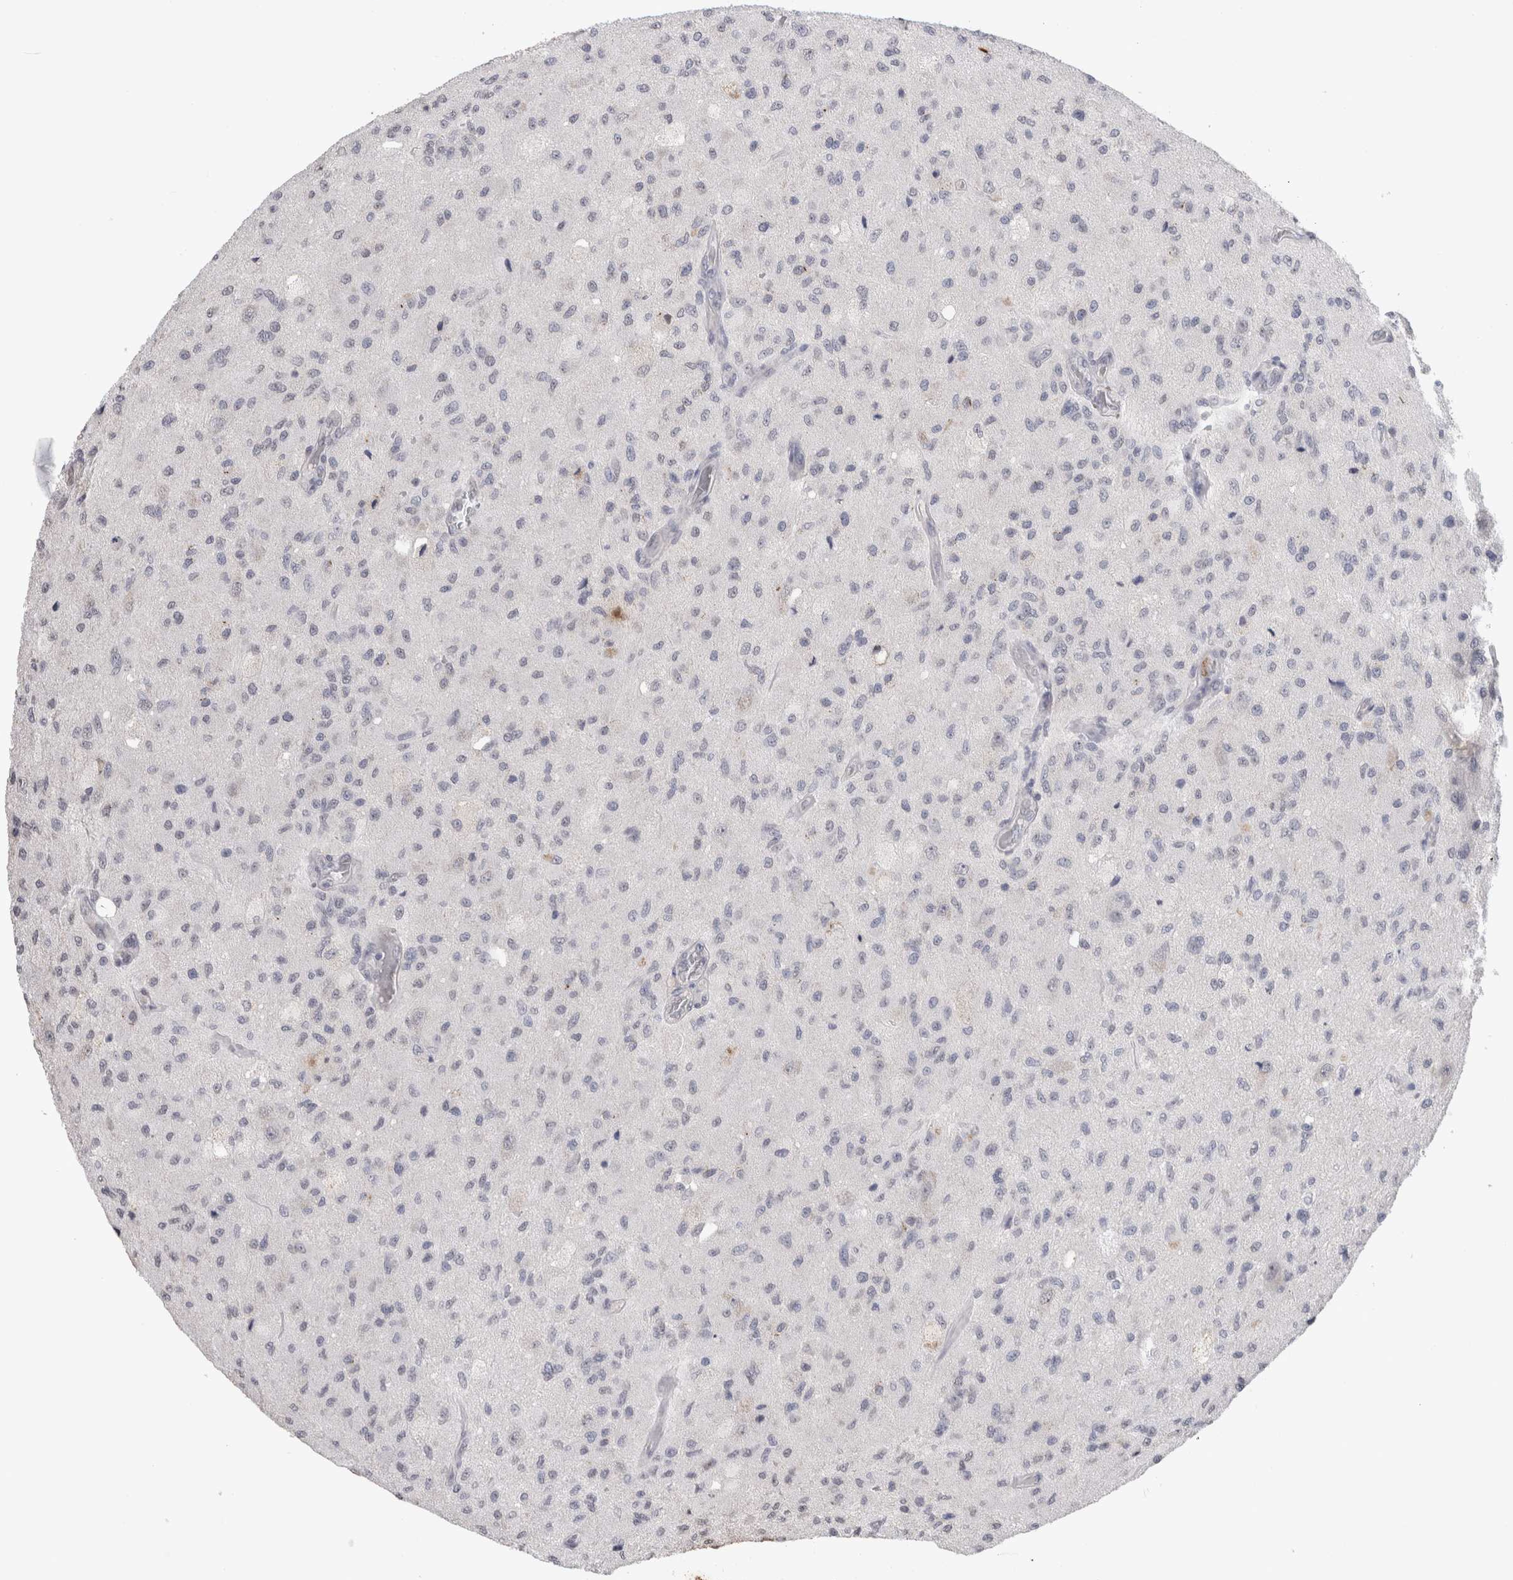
{"staining": {"intensity": "negative", "quantity": "none", "location": "none"}, "tissue": "glioma", "cell_type": "Tumor cells", "image_type": "cancer", "snomed": [{"axis": "morphology", "description": "Normal tissue, NOS"}, {"axis": "morphology", "description": "Glioma, malignant, High grade"}, {"axis": "topography", "description": "Cerebral cortex"}], "caption": "Protein analysis of glioma demonstrates no significant staining in tumor cells. (Stains: DAB (3,3'-diaminobenzidine) immunohistochemistry (IHC) with hematoxylin counter stain, Microscopy: brightfield microscopy at high magnification).", "gene": "CDH13", "patient": {"sex": "male", "age": 77}}